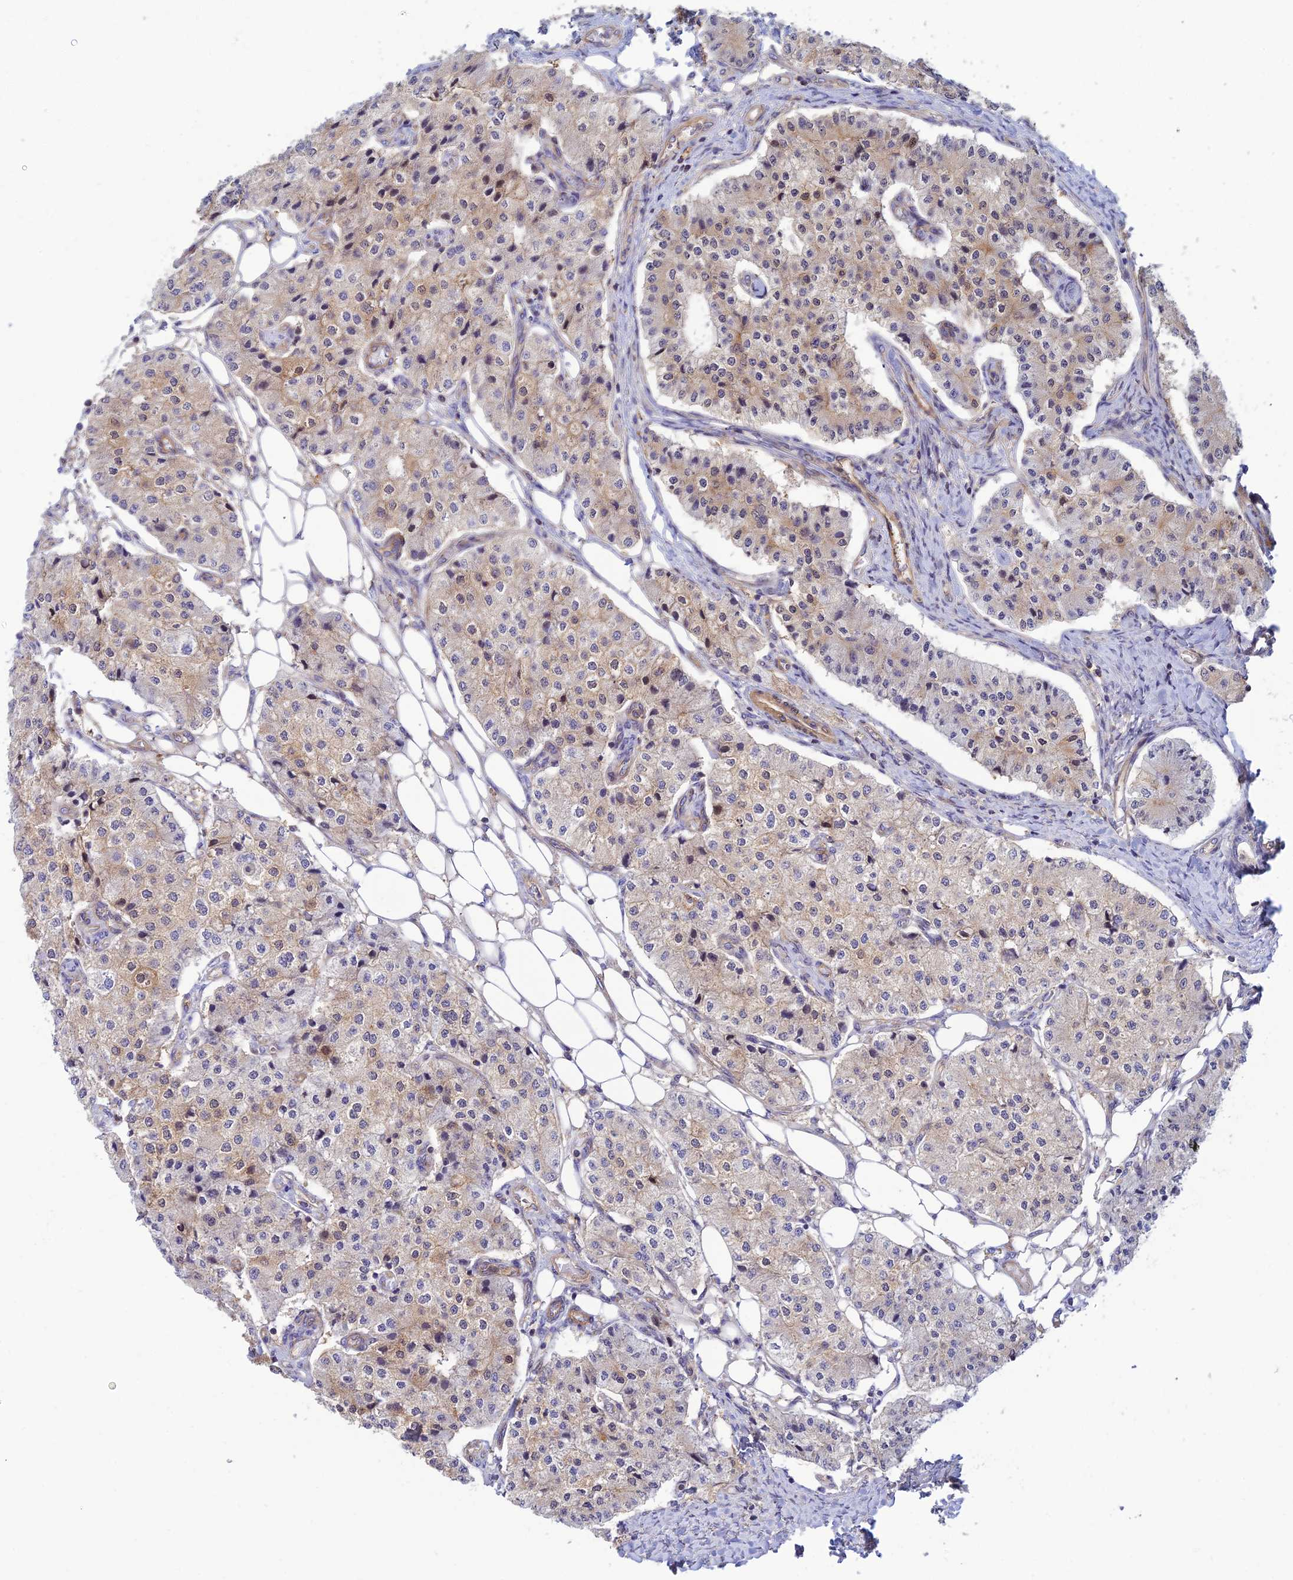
{"staining": {"intensity": "moderate", "quantity": "<25%", "location": "cytoplasmic/membranous,nuclear"}, "tissue": "carcinoid", "cell_type": "Tumor cells", "image_type": "cancer", "snomed": [{"axis": "morphology", "description": "Carcinoid, malignant, NOS"}, {"axis": "topography", "description": "Colon"}], "caption": "Carcinoid tissue exhibits moderate cytoplasmic/membranous and nuclear staining in about <25% of tumor cells Ihc stains the protein in brown and the nuclei are stained blue.", "gene": "PPP1R12C", "patient": {"sex": "female", "age": 52}}